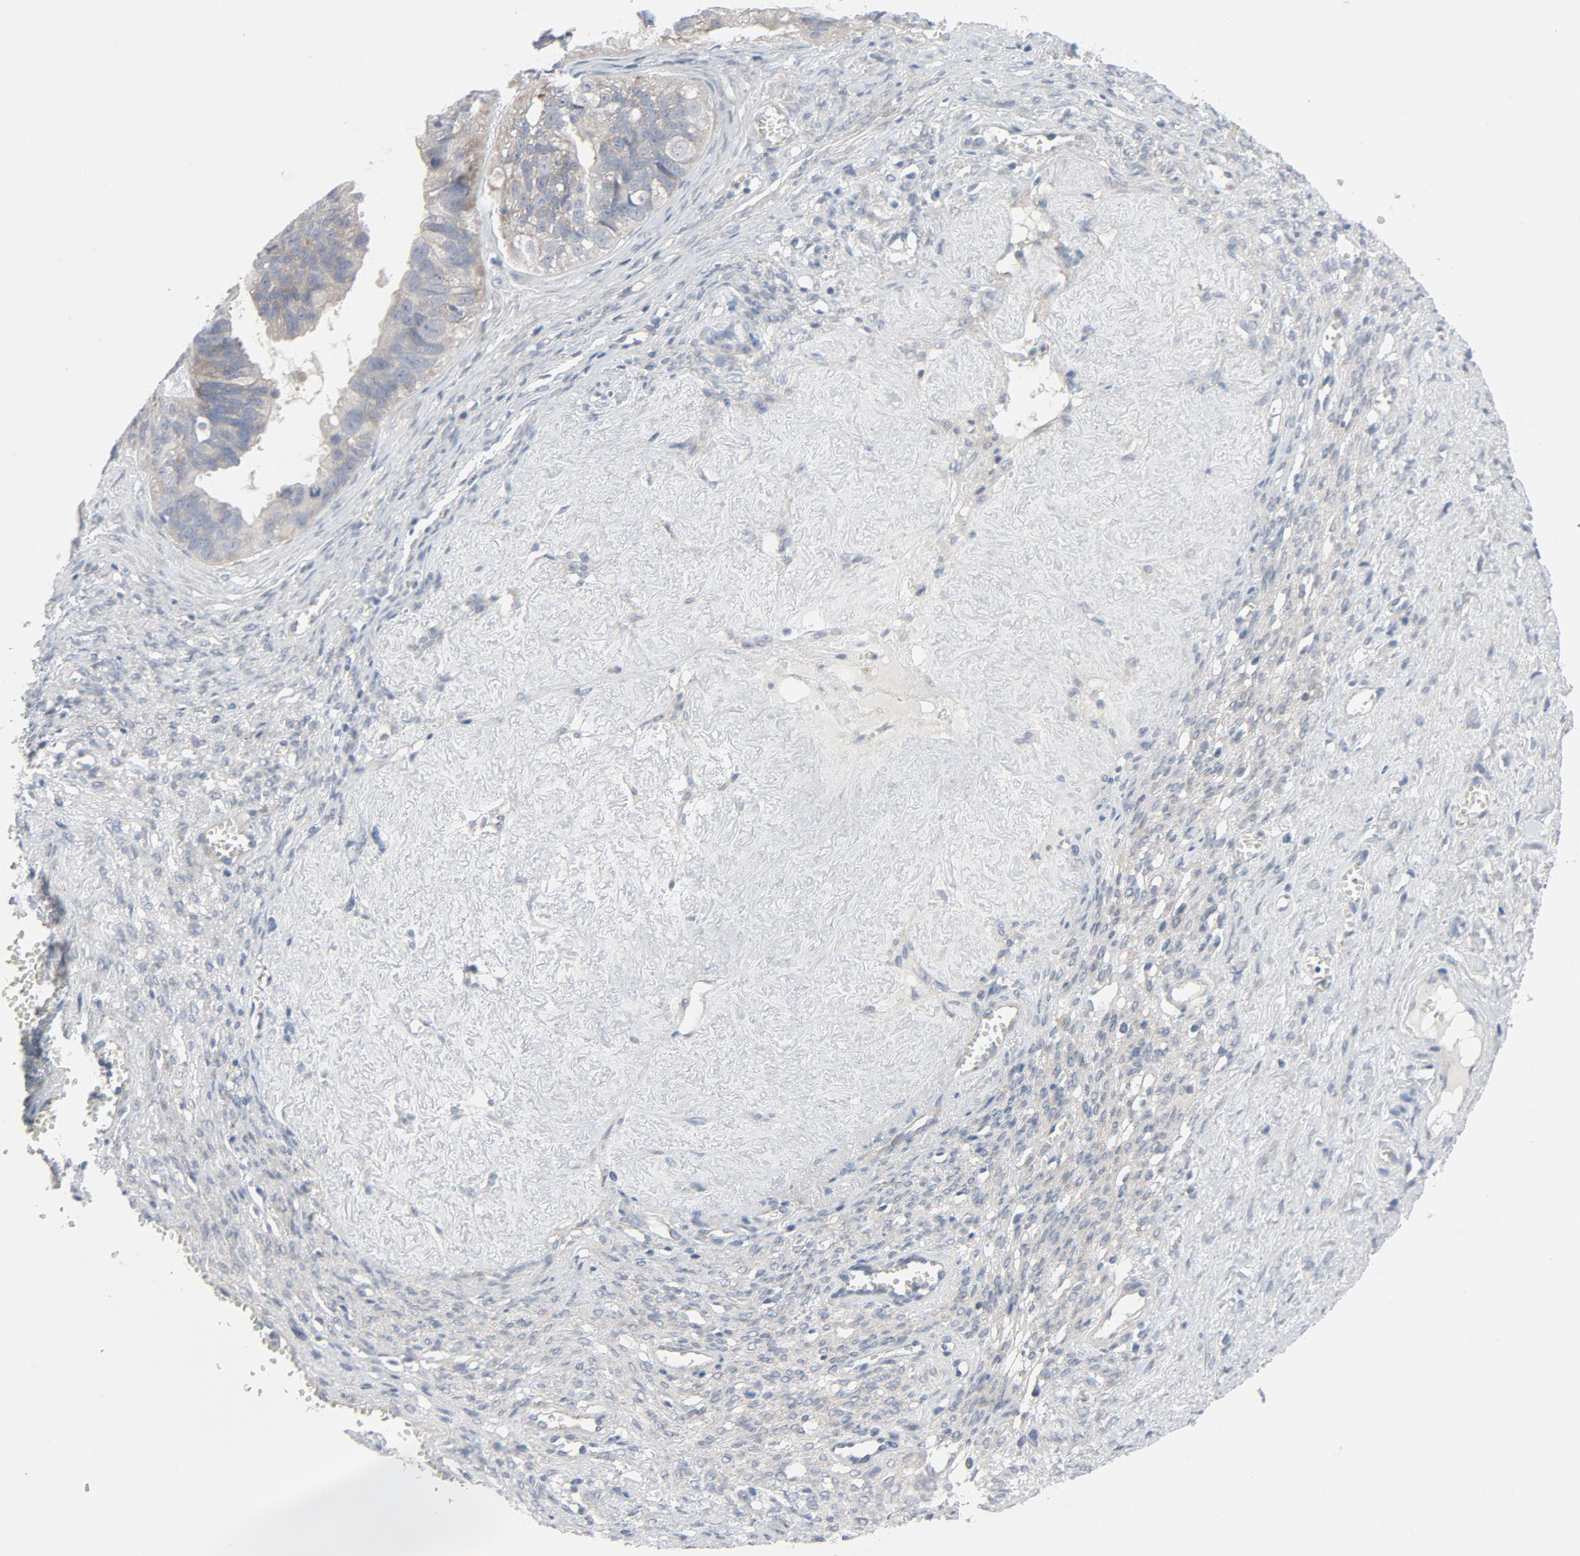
{"staining": {"intensity": "weak", "quantity": ">75%", "location": "cytoplasmic/membranous"}, "tissue": "ovarian cancer", "cell_type": "Tumor cells", "image_type": "cancer", "snomed": [{"axis": "morphology", "description": "Carcinoma, endometroid"}, {"axis": "topography", "description": "Ovary"}], "caption": "Human ovarian cancer stained with a protein marker reveals weak staining in tumor cells.", "gene": "TSG101", "patient": {"sex": "female", "age": 85}}